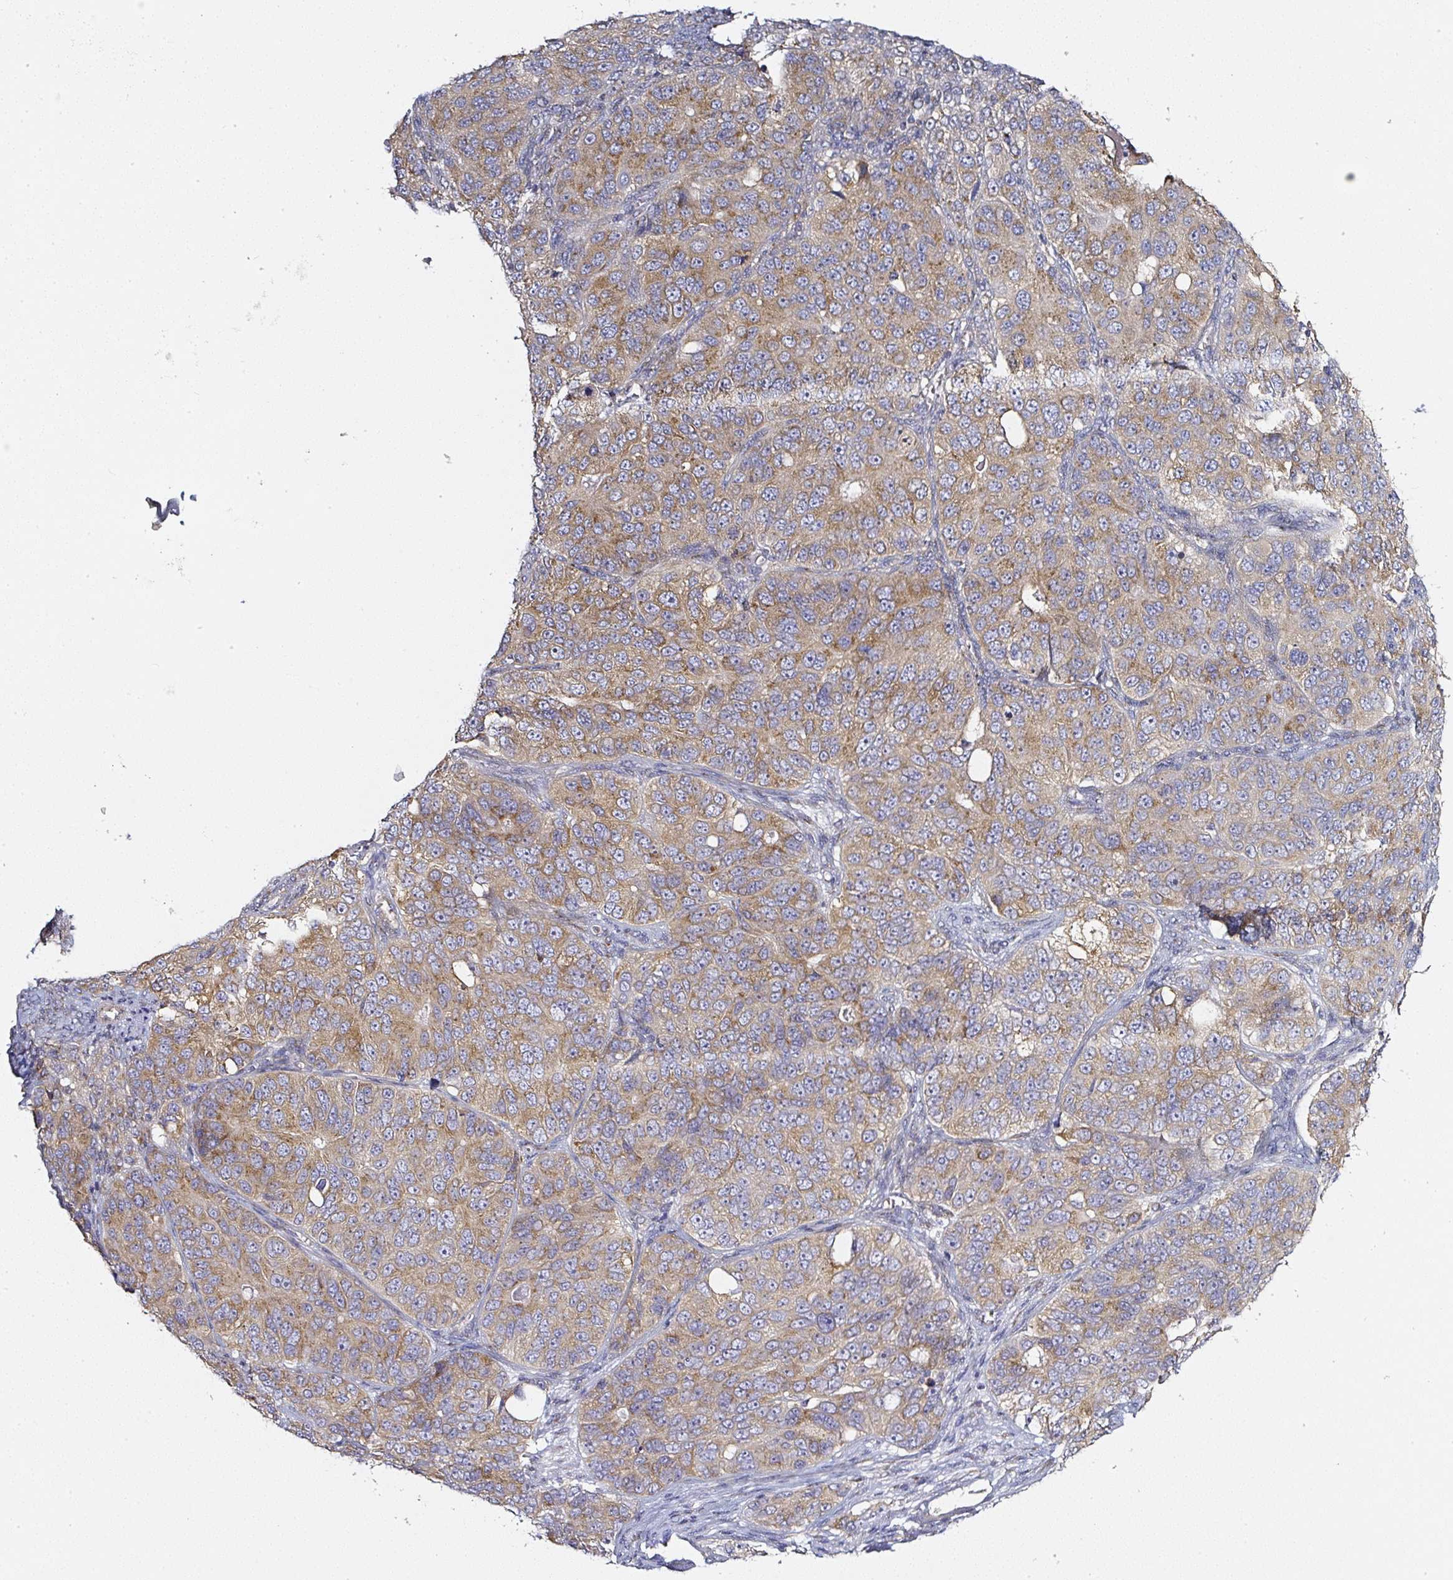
{"staining": {"intensity": "moderate", "quantity": ">75%", "location": "cytoplasmic/membranous"}, "tissue": "ovarian cancer", "cell_type": "Tumor cells", "image_type": "cancer", "snomed": [{"axis": "morphology", "description": "Carcinoma, endometroid"}, {"axis": "topography", "description": "Ovary"}], "caption": "Endometroid carcinoma (ovarian) stained with a brown dye demonstrates moderate cytoplasmic/membranous positive staining in about >75% of tumor cells.", "gene": "MLX", "patient": {"sex": "female", "age": 51}}